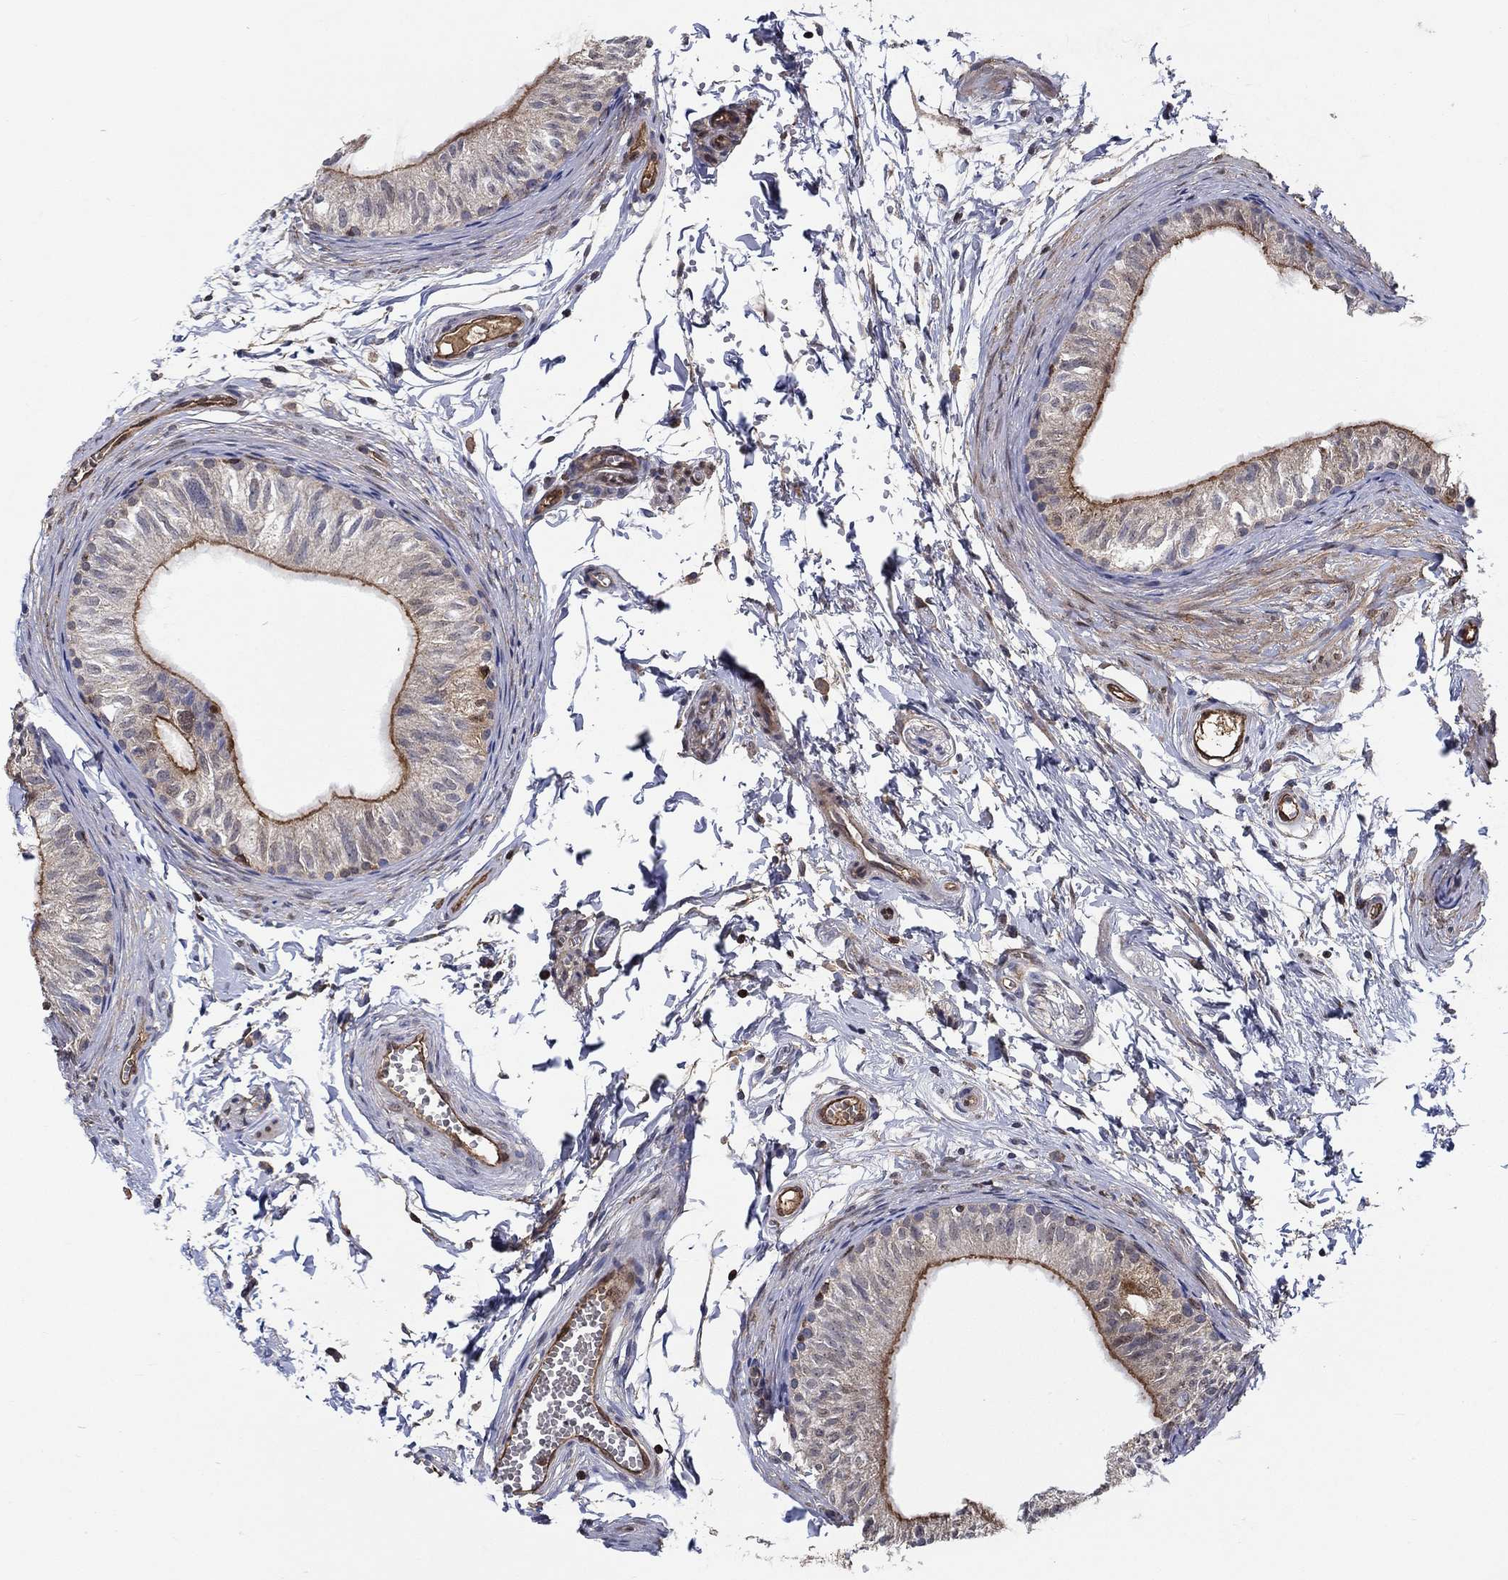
{"staining": {"intensity": "strong", "quantity": "25%-75%", "location": "cytoplasmic/membranous"}, "tissue": "epididymis", "cell_type": "Glandular cells", "image_type": "normal", "snomed": [{"axis": "morphology", "description": "Normal tissue, NOS"}, {"axis": "topography", "description": "Epididymis"}], "caption": "Immunohistochemistry (IHC) staining of benign epididymis, which demonstrates high levels of strong cytoplasmic/membranous expression in about 25%-75% of glandular cells indicating strong cytoplasmic/membranous protein expression. The staining was performed using DAB (brown) for protein detection and nuclei were counterstained in hematoxylin (blue).", "gene": "AGFG2", "patient": {"sex": "male", "age": 22}}